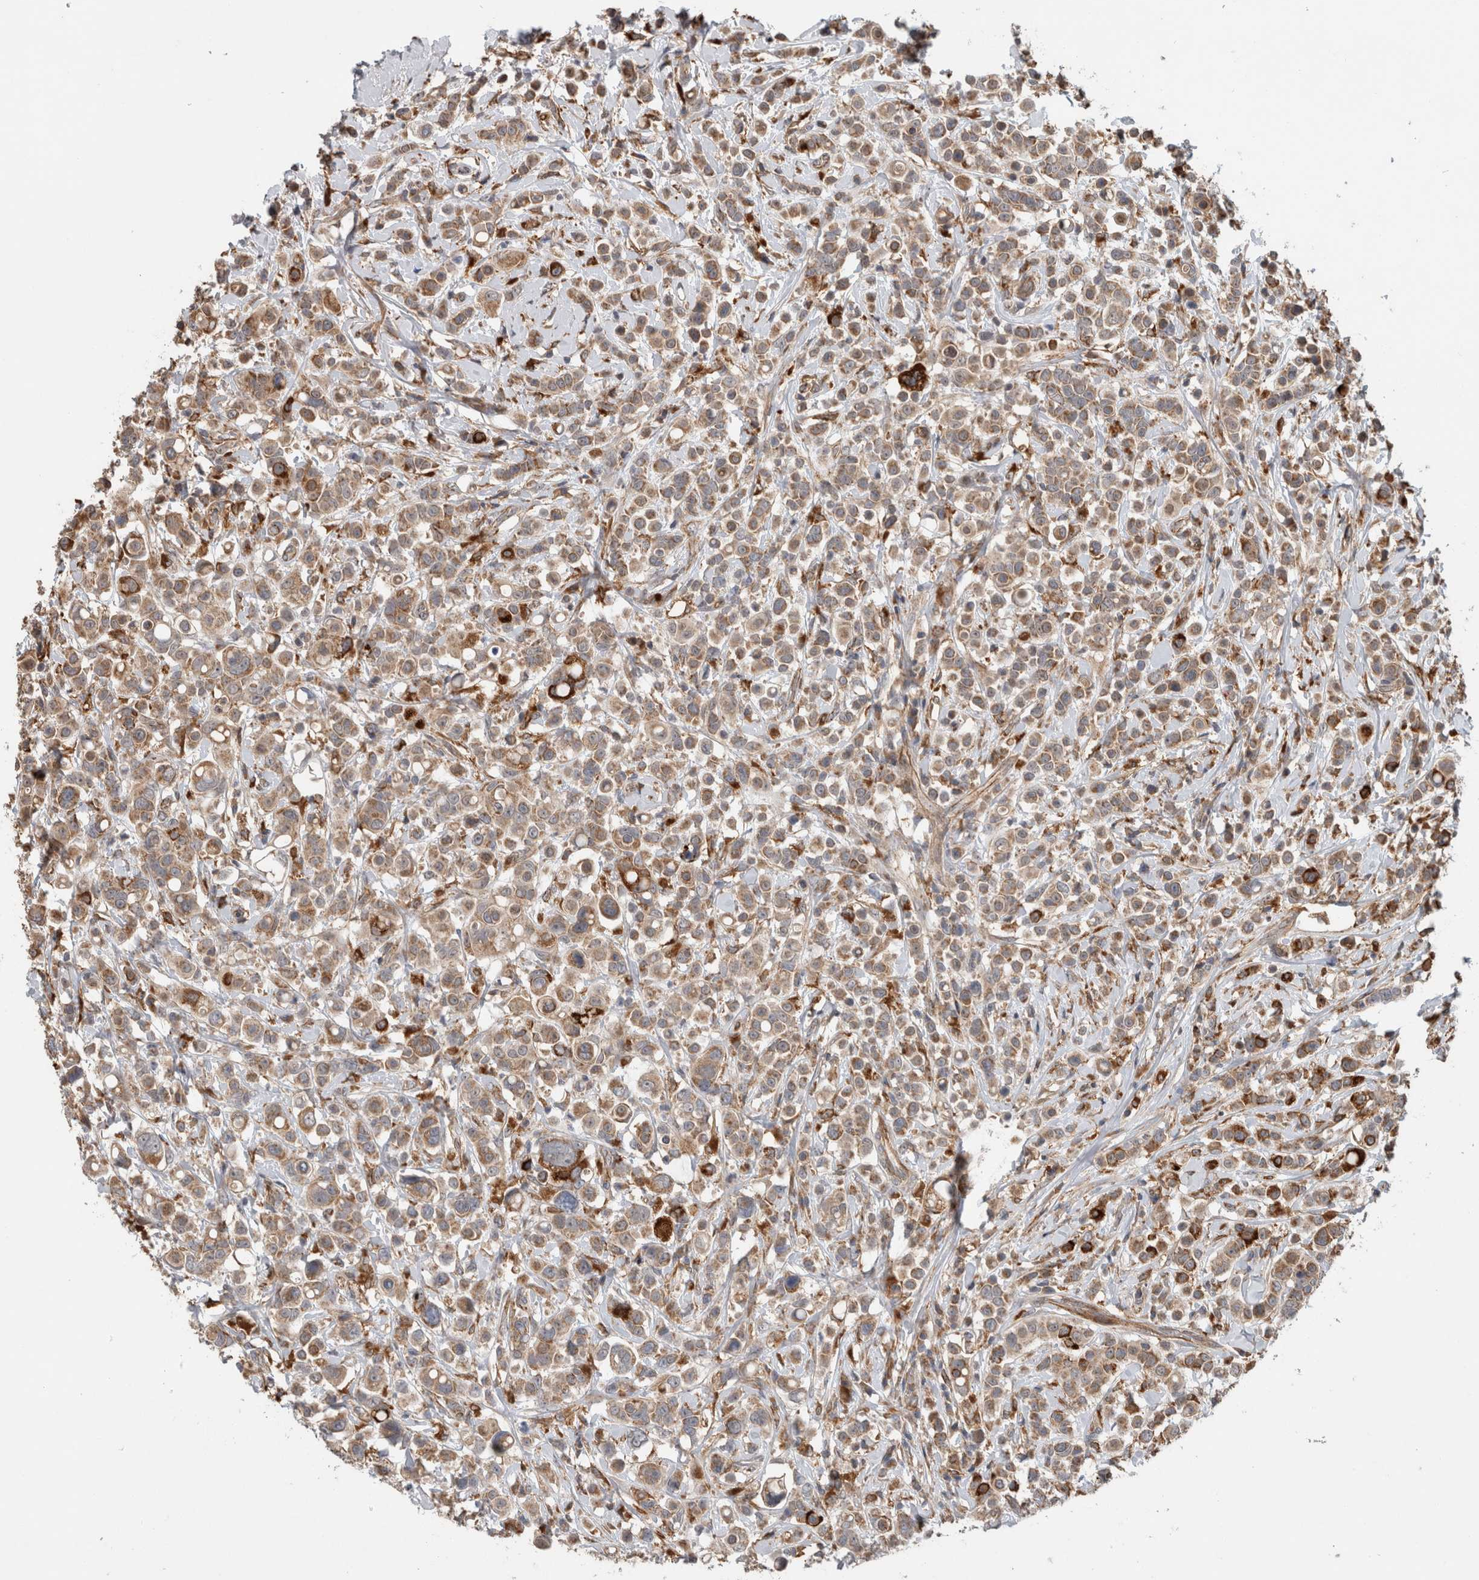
{"staining": {"intensity": "weak", "quantity": ">75%", "location": "cytoplasmic/membranous"}, "tissue": "breast cancer", "cell_type": "Tumor cells", "image_type": "cancer", "snomed": [{"axis": "morphology", "description": "Duct carcinoma"}, {"axis": "topography", "description": "Breast"}], "caption": "Immunohistochemical staining of human breast cancer (intraductal carcinoma) demonstrates low levels of weak cytoplasmic/membranous staining in approximately >75% of tumor cells. The protein of interest is stained brown, and the nuclei are stained in blue (DAB (3,3'-diaminobenzidine) IHC with brightfield microscopy, high magnification).", "gene": "ADGRL3", "patient": {"sex": "female", "age": 27}}